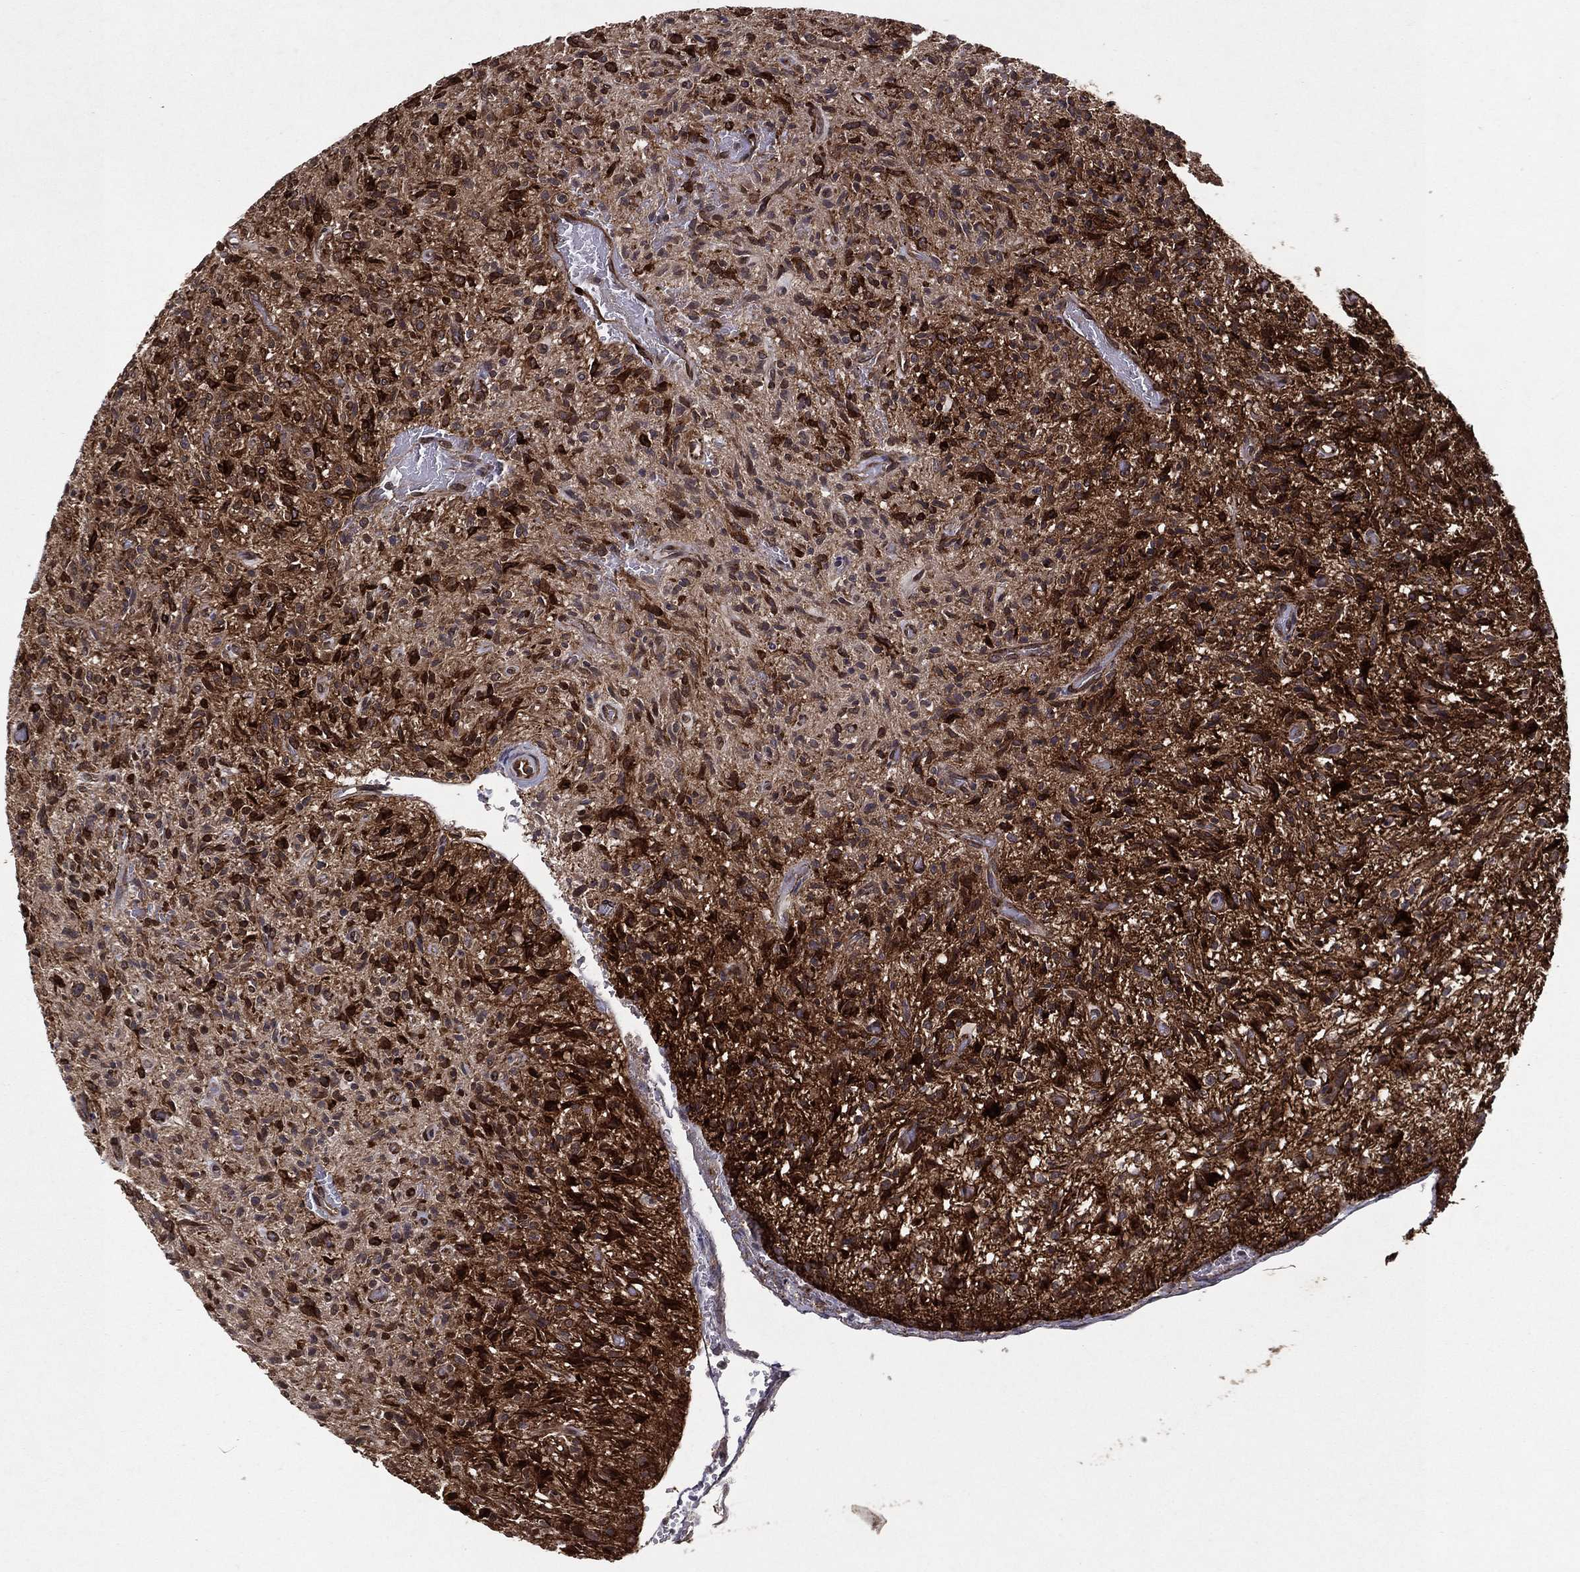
{"staining": {"intensity": "strong", "quantity": ">75%", "location": "cytoplasmic/membranous"}, "tissue": "glioma", "cell_type": "Tumor cells", "image_type": "cancer", "snomed": [{"axis": "morphology", "description": "Glioma, malignant, High grade"}, {"axis": "topography", "description": "Brain"}], "caption": "Protein expression analysis of malignant glioma (high-grade) demonstrates strong cytoplasmic/membranous positivity in about >75% of tumor cells.", "gene": "CERS2", "patient": {"sex": "male", "age": 64}}